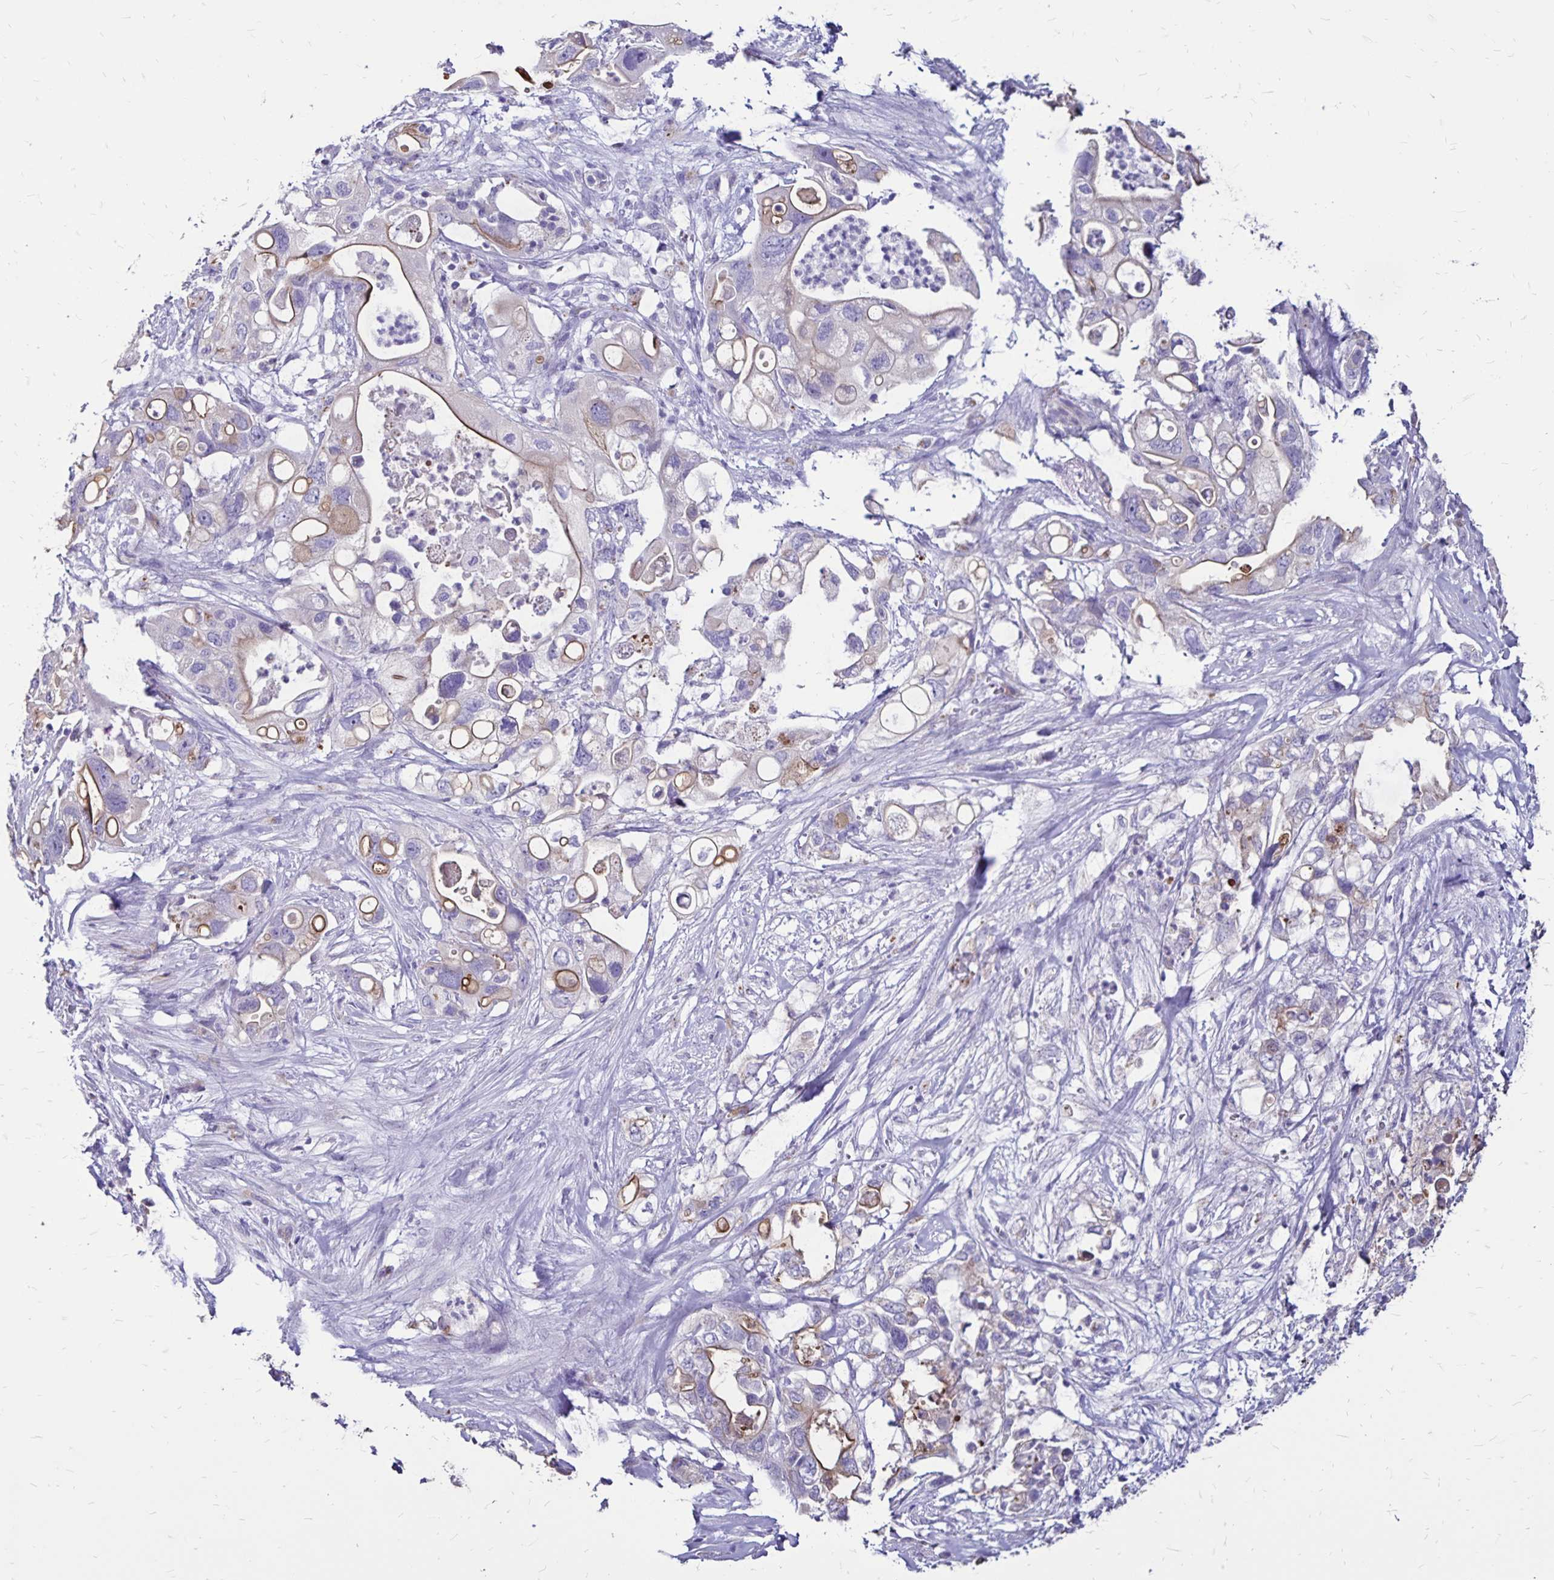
{"staining": {"intensity": "moderate", "quantity": "25%-75%", "location": "cytoplasmic/membranous"}, "tissue": "pancreatic cancer", "cell_type": "Tumor cells", "image_type": "cancer", "snomed": [{"axis": "morphology", "description": "Adenocarcinoma, NOS"}, {"axis": "topography", "description": "Pancreas"}], "caption": "This is a histology image of immunohistochemistry staining of pancreatic adenocarcinoma, which shows moderate expression in the cytoplasmic/membranous of tumor cells.", "gene": "EVPL", "patient": {"sex": "female", "age": 72}}